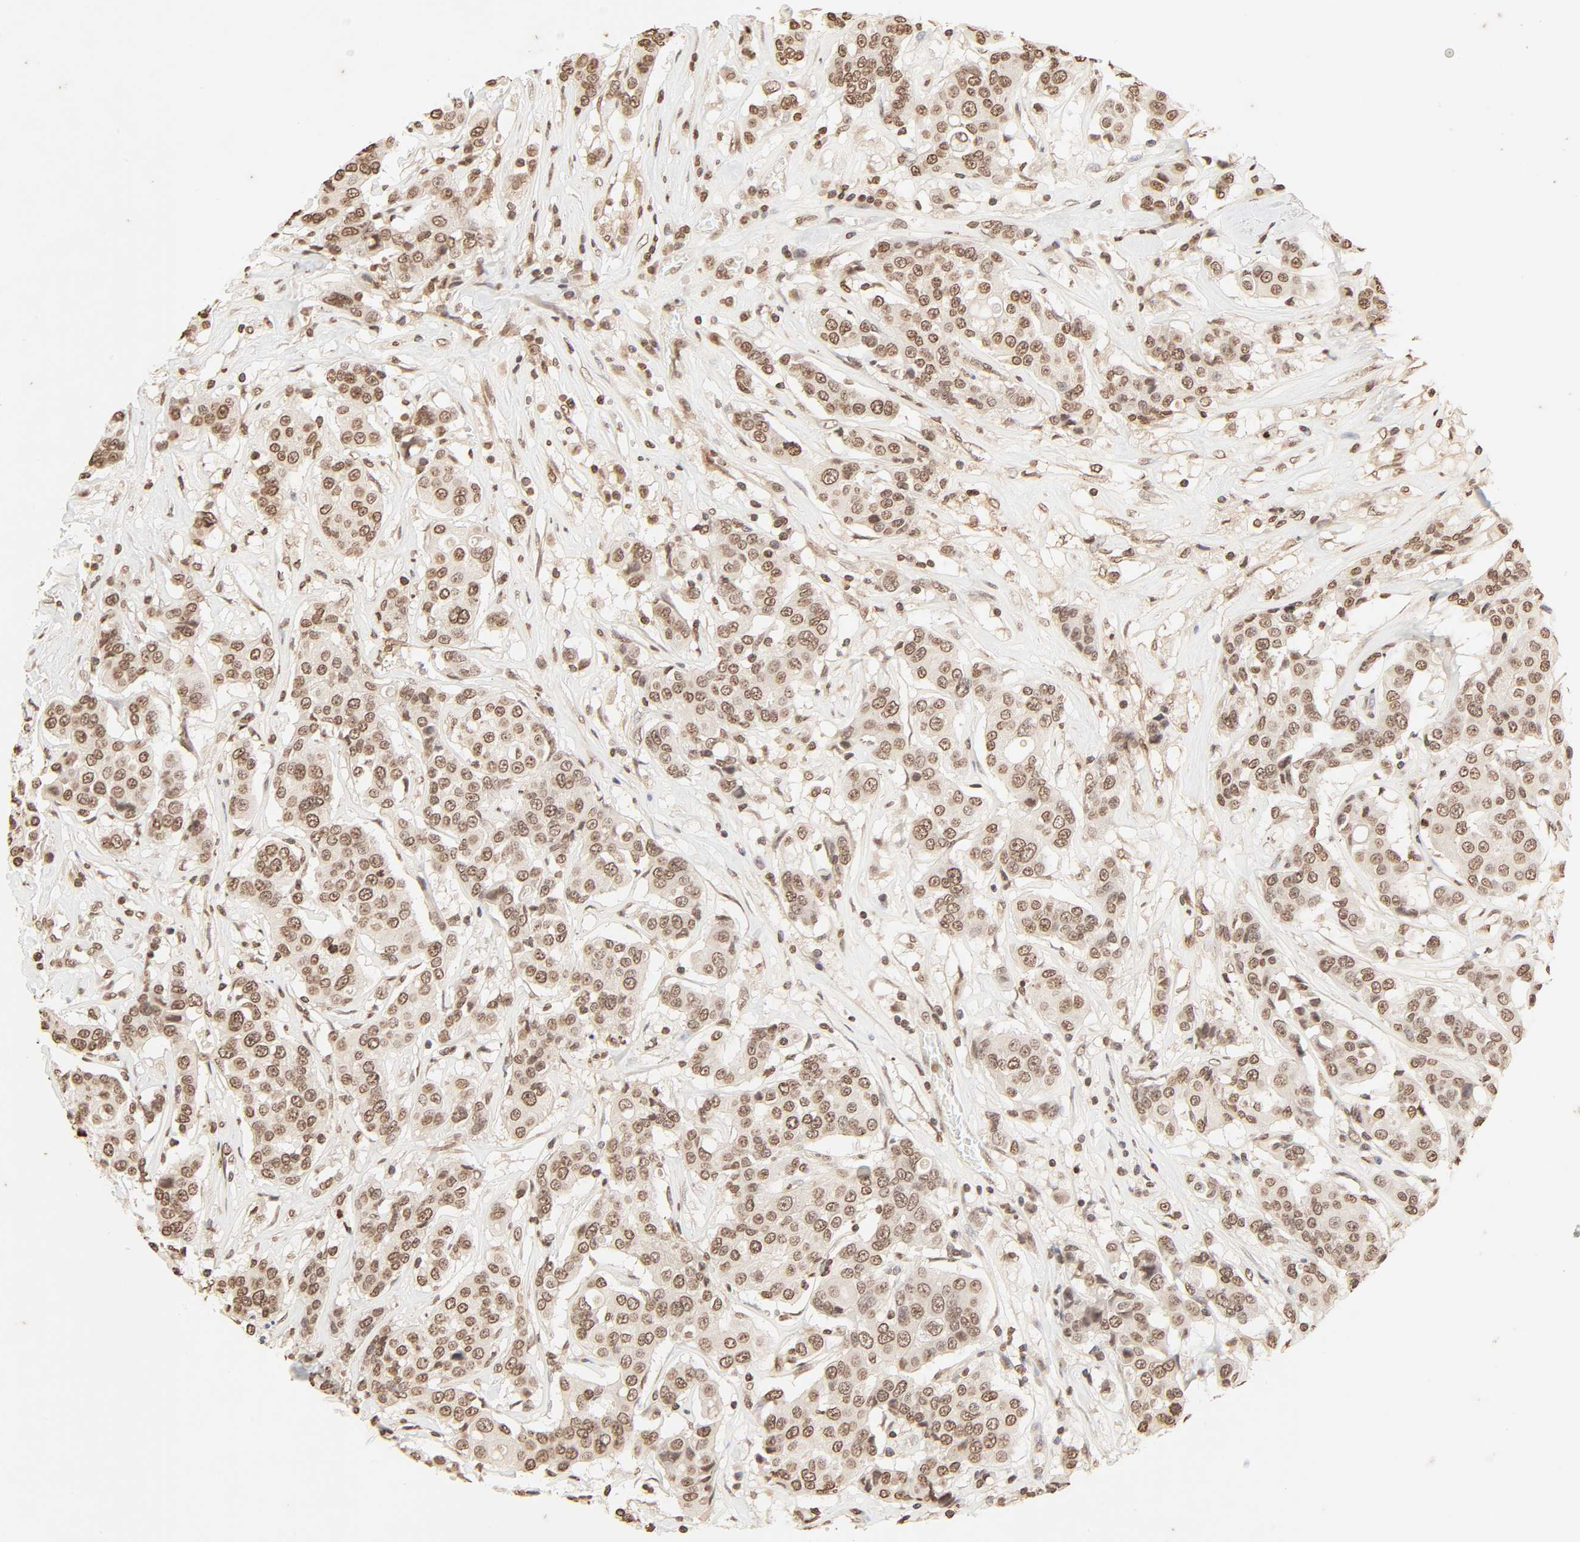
{"staining": {"intensity": "moderate", "quantity": ">75%", "location": "cytoplasmic/membranous,nuclear"}, "tissue": "breast cancer", "cell_type": "Tumor cells", "image_type": "cancer", "snomed": [{"axis": "morphology", "description": "Duct carcinoma"}, {"axis": "topography", "description": "Breast"}], "caption": "Breast cancer (intraductal carcinoma) stained with DAB immunohistochemistry (IHC) reveals medium levels of moderate cytoplasmic/membranous and nuclear staining in approximately >75% of tumor cells.", "gene": "TBL1X", "patient": {"sex": "female", "age": 27}}